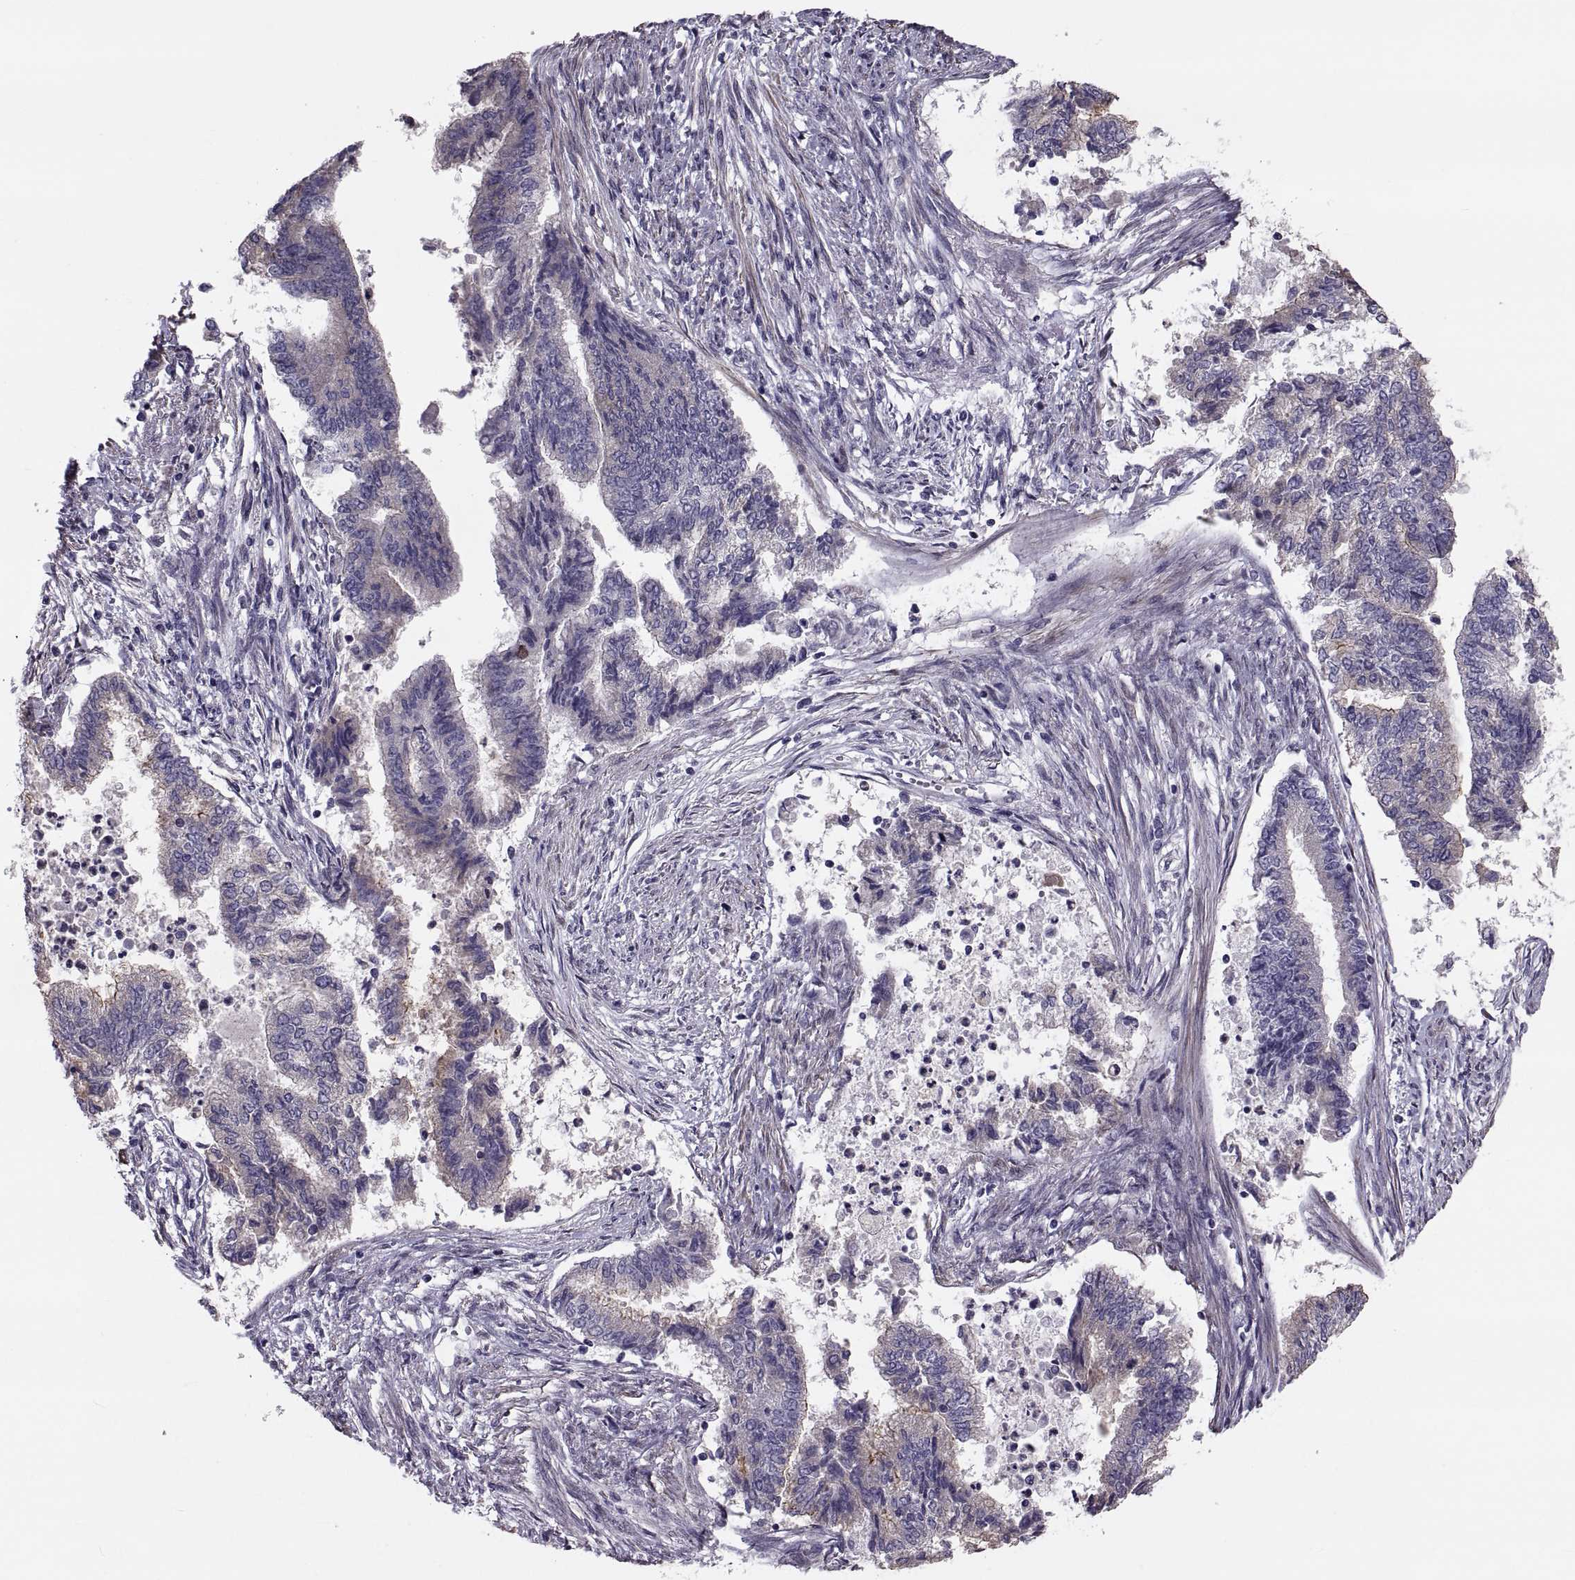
{"staining": {"intensity": "strong", "quantity": "<25%", "location": "cytoplasmic/membranous"}, "tissue": "endometrial cancer", "cell_type": "Tumor cells", "image_type": "cancer", "snomed": [{"axis": "morphology", "description": "Adenocarcinoma, NOS"}, {"axis": "topography", "description": "Endometrium"}], "caption": "Protein expression analysis of human endometrial adenocarcinoma reveals strong cytoplasmic/membranous staining in about <25% of tumor cells.", "gene": "ANO1", "patient": {"sex": "female", "age": 65}}